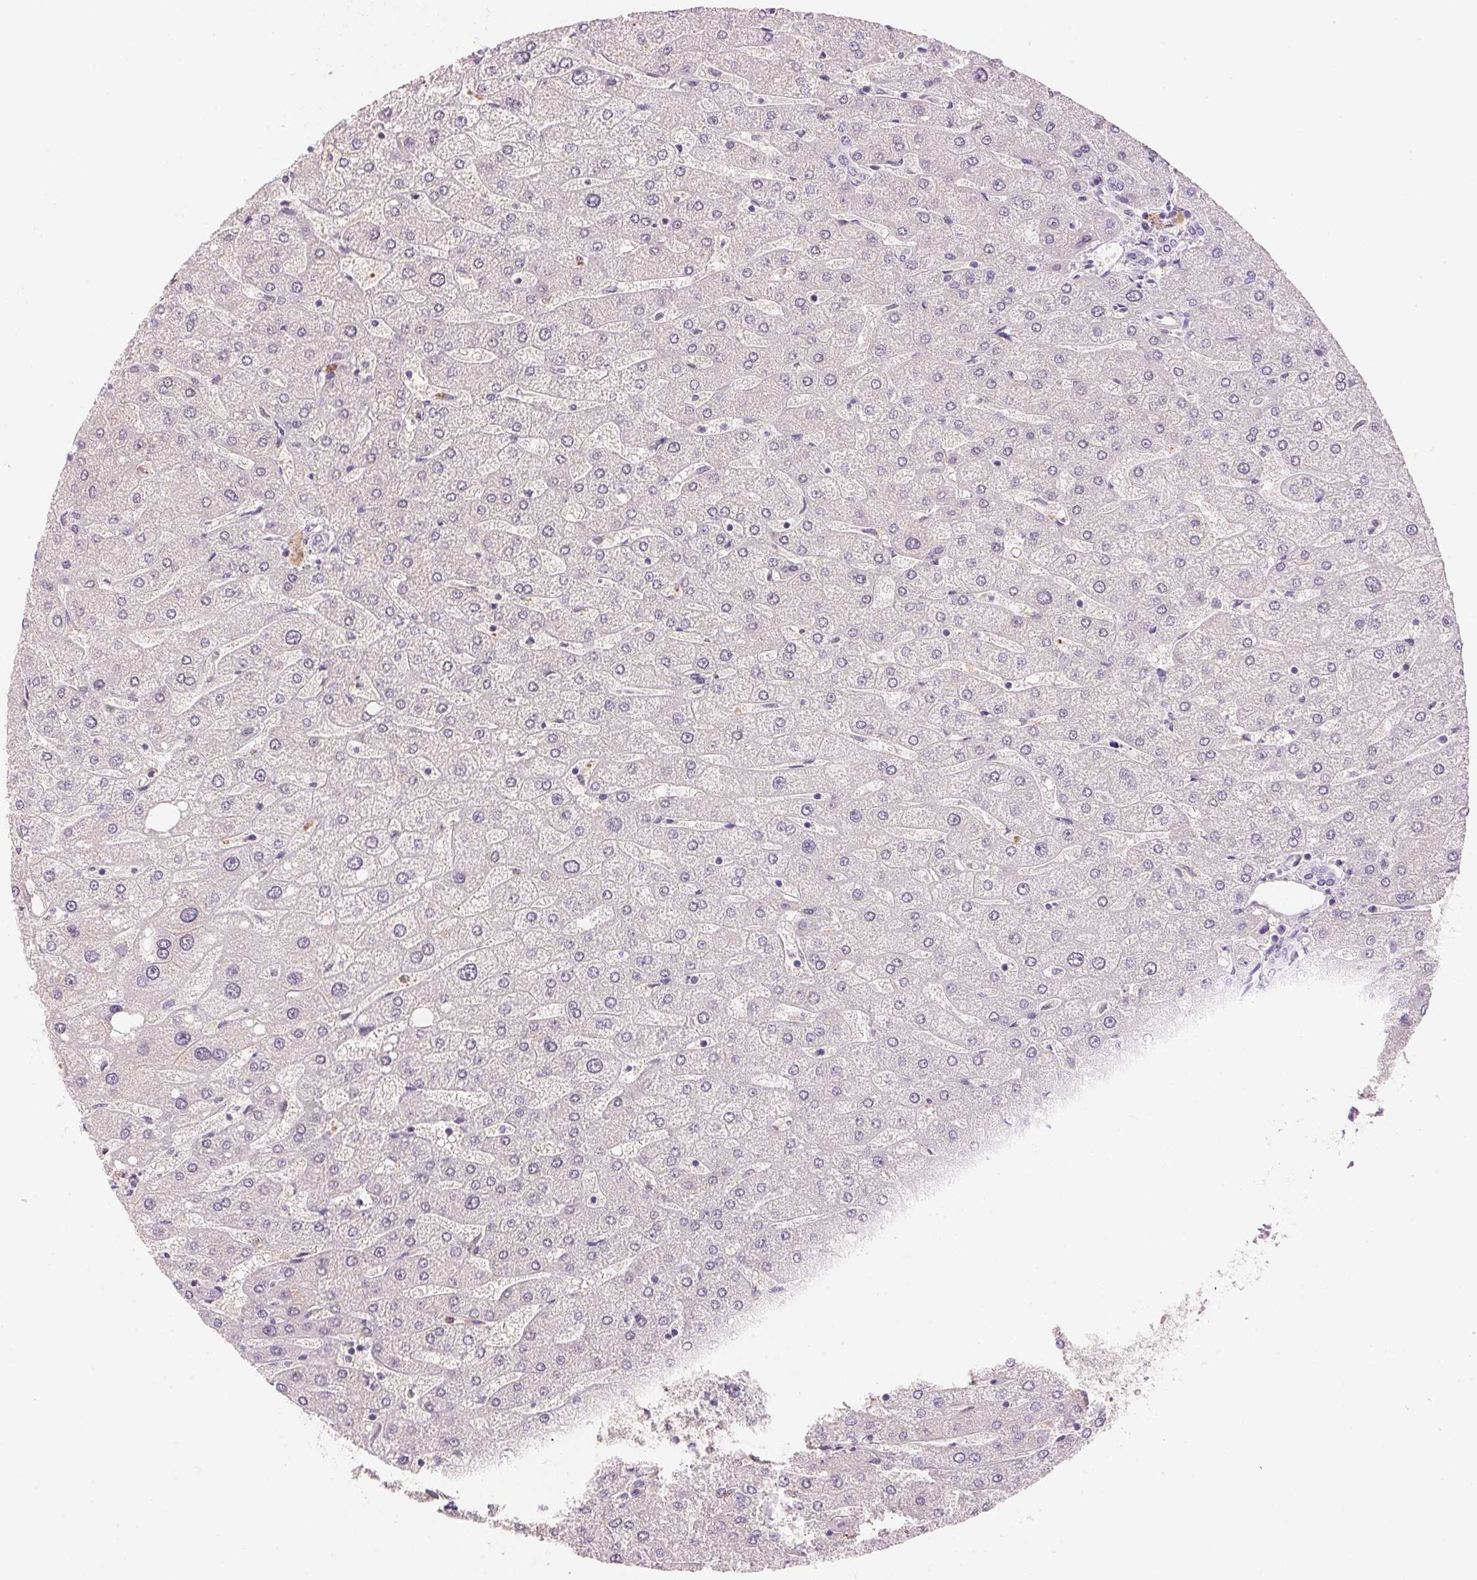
{"staining": {"intensity": "negative", "quantity": "none", "location": "none"}, "tissue": "liver", "cell_type": "Cholangiocytes", "image_type": "normal", "snomed": [{"axis": "morphology", "description": "Normal tissue, NOS"}, {"axis": "topography", "description": "Liver"}], "caption": "An immunohistochemistry image of benign liver is shown. There is no staining in cholangiocytes of liver.", "gene": "FNDC4", "patient": {"sex": "male", "age": 67}}